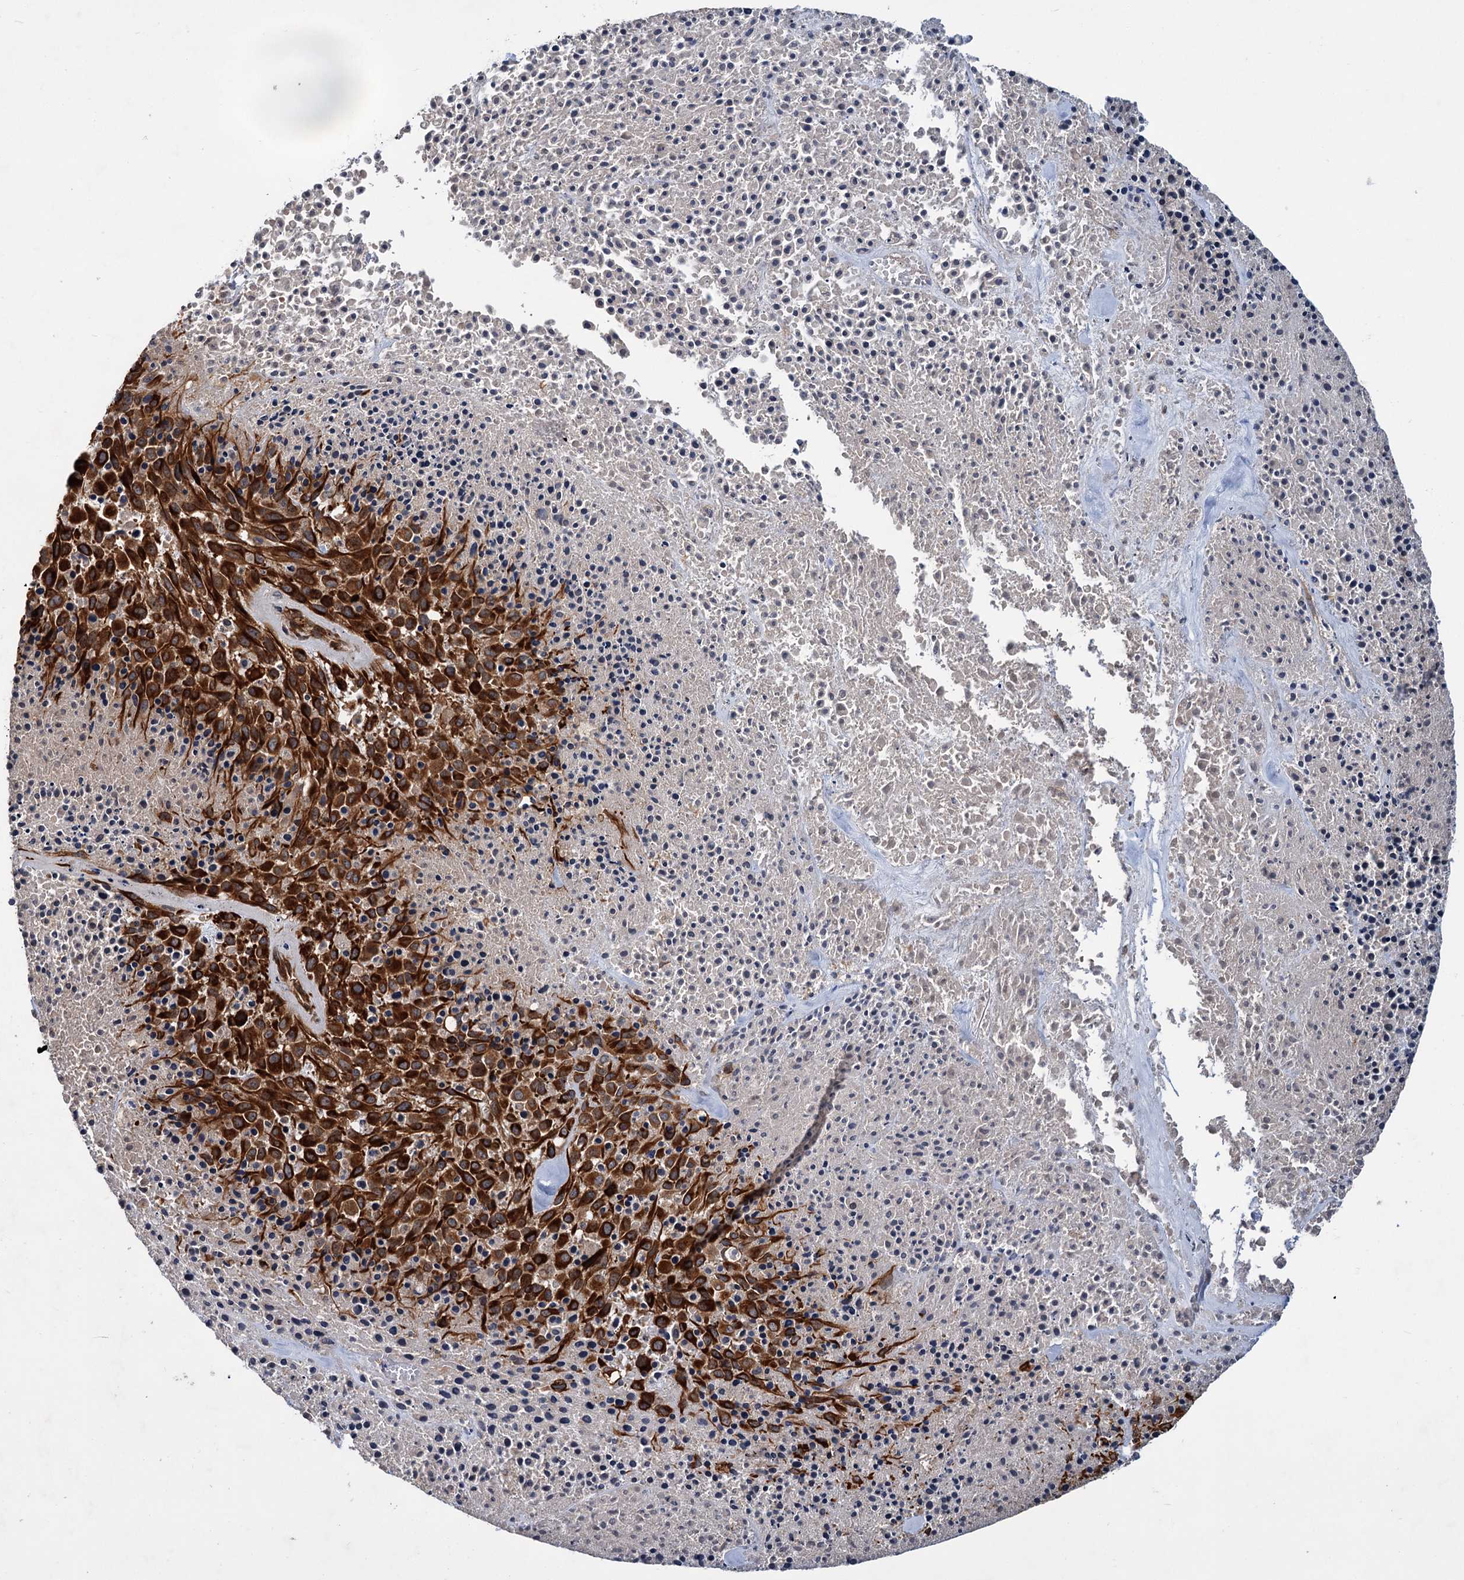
{"staining": {"intensity": "strong", "quantity": ">75%", "location": "cytoplasmic/membranous"}, "tissue": "melanoma", "cell_type": "Tumor cells", "image_type": "cancer", "snomed": [{"axis": "morphology", "description": "Malignant melanoma, Metastatic site"}, {"axis": "topography", "description": "Skin"}], "caption": "Tumor cells reveal high levels of strong cytoplasmic/membranous positivity in about >75% of cells in human malignant melanoma (metastatic site). The staining is performed using DAB brown chromogen to label protein expression. The nuclei are counter-stained blue using hematoxylin.", "gene": "PKN2", "patient": {"sex": "female", "age": 81}}